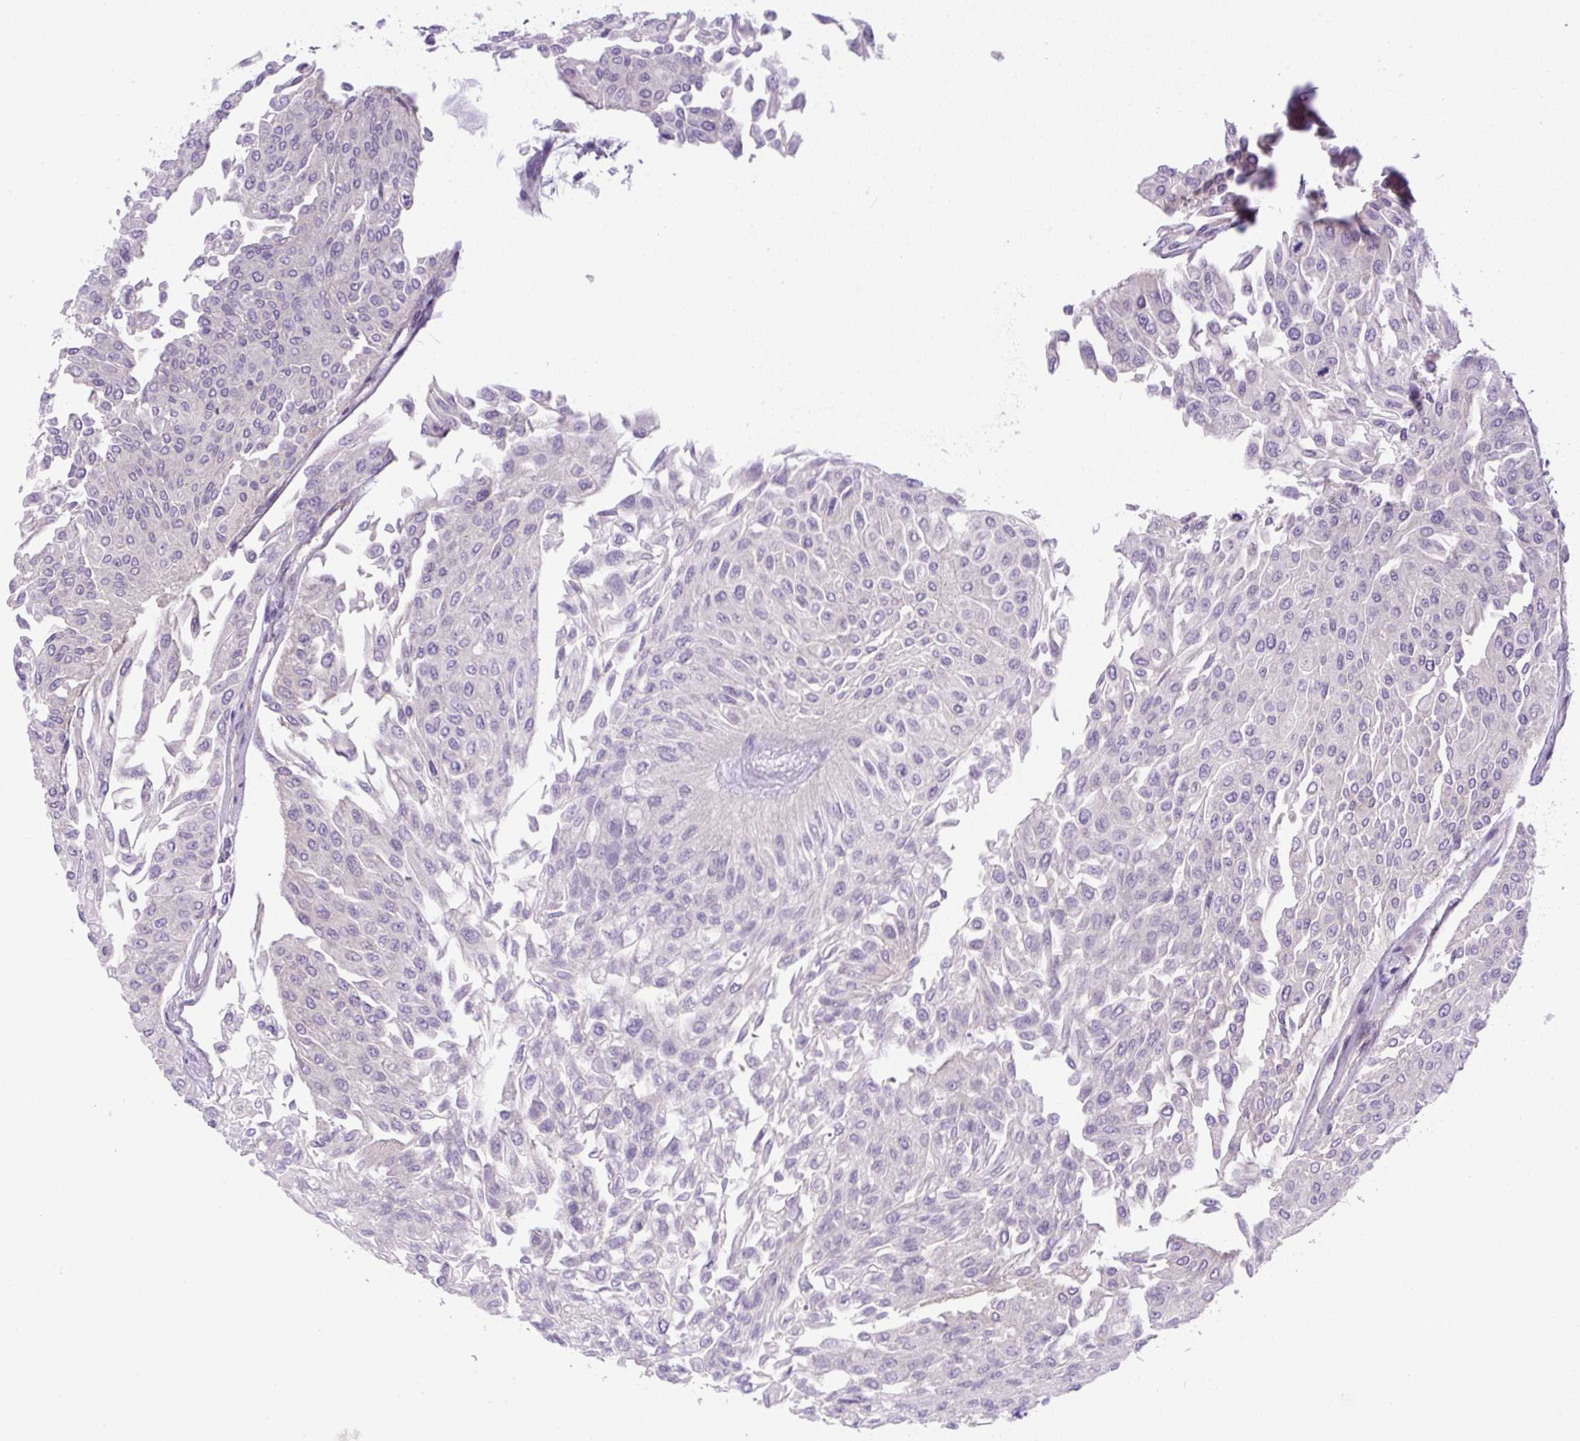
{"staining": {"intensity": "negative", "quantity": "none", "location": "none"}, "tissue": "urothelial cancer", "cell_type": "Tumor cells", "image_type": "cancer", "snomed": [{"axis": "morphology", "description": "Urothelial carcinoma, Low grade"}, {"axis": "topography", "description": "Urinary bladder"}], "caption": "The micrograph exhibits no significant positivity in tumor cells of urothelial cancer. Nuclei are stained in blue.", "gene": "ADAMTS19", "patient": {"sex": "male", "age": 67}}